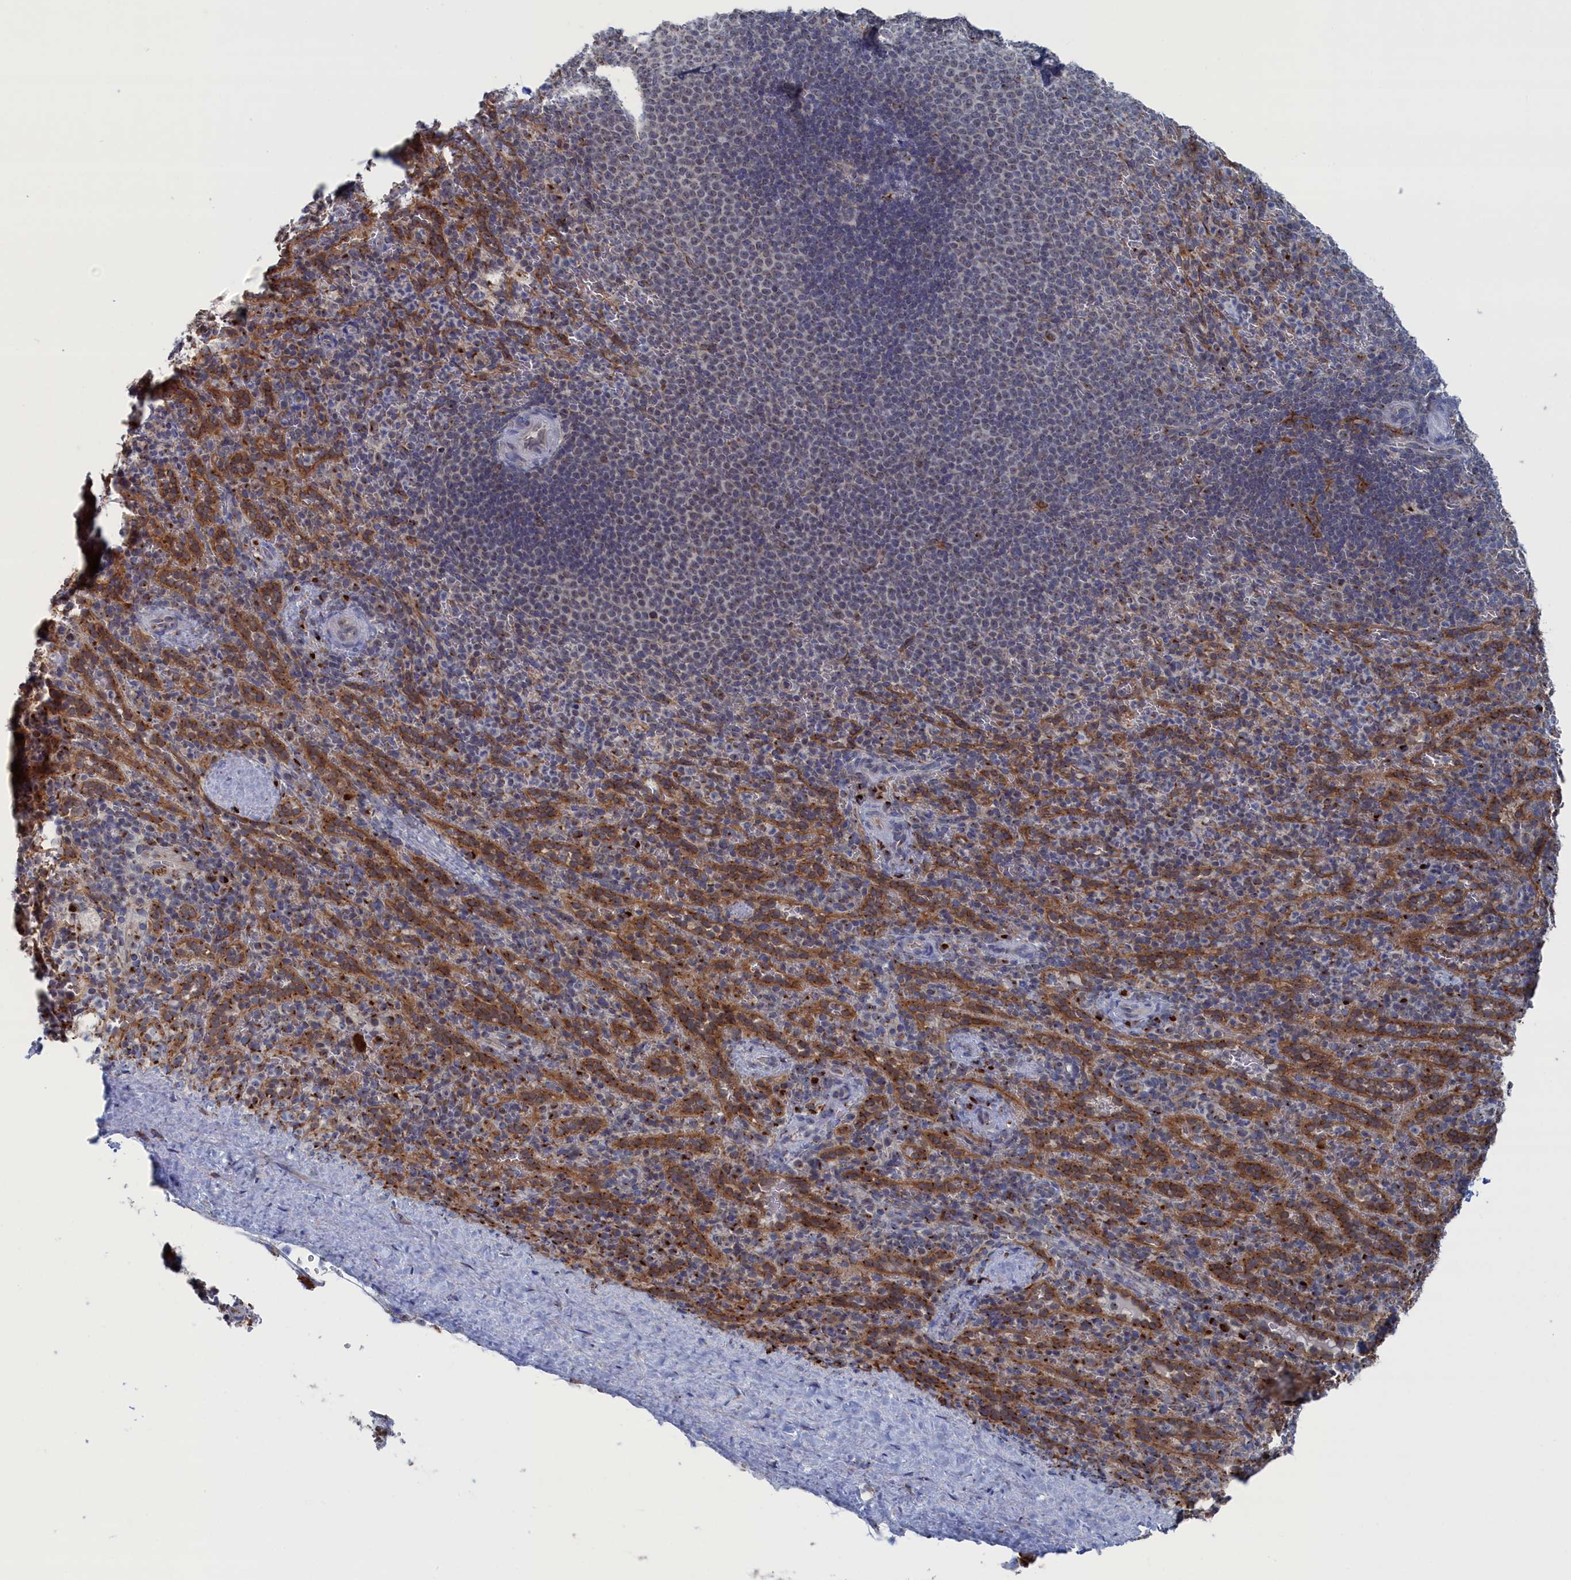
{"staining": {"intensity": "moderate", "quantity": "<25%", "location": "cytoplasmic/membranous"}, "tissue": "spleen", "cell_type": "Cells in red pulp", "image_type": "normal", "snomed": [{"axis": "morphology", "description": "Normal tissue, NOS"}, {"axis": "topography", "description": "Spleen"}], "caption": "This photomicrograph shows normal spleen stained with IHC to label a protein in brown. The cytoplasmic/membranous of cells in red pulp show moderate positivity for the protein. Nuclei are counter-stained blue.", "gene": "IRX1", "patient": {"sex": "female", "age": 21}}